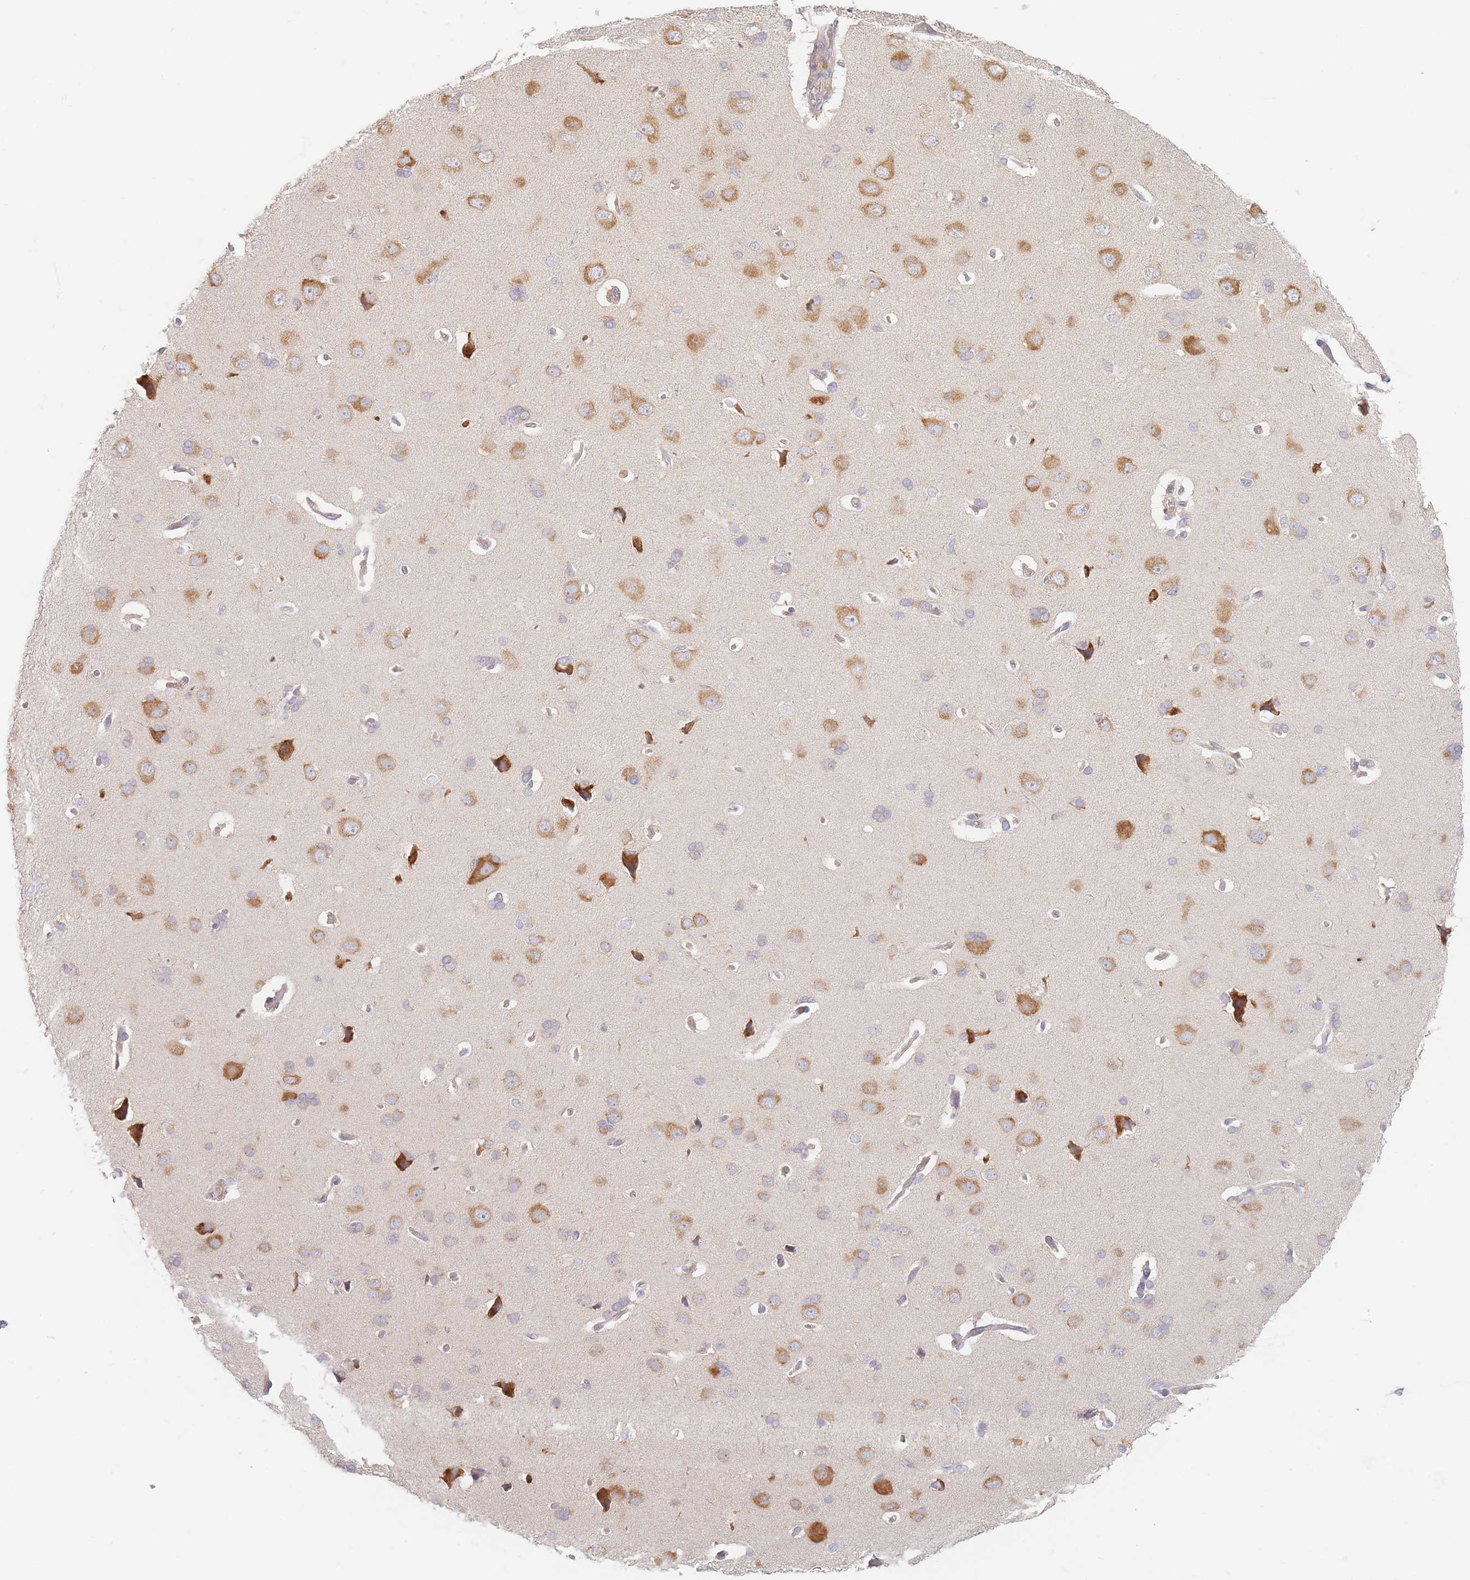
{"staining": {"intensity": "negative", "quantity": "none", "location": "none"}, "tissue": "cerebral cortex", "cell_type": "Endothelial cells", "image_type": "normal", "snomed": [{"axis": "morphology", "description": "Normal tissue, NOS"}, {"axis": "topography", "description": "Cerebral cortex"}], "caption": "IHC histopathology image of unremarkable cerebral cortex: human cerebral cortex stained with DAB shows no significant protein staining in endothelial cells.", "gene": "SLC35F3", "patient": {"sex": "male", "age": 62}}